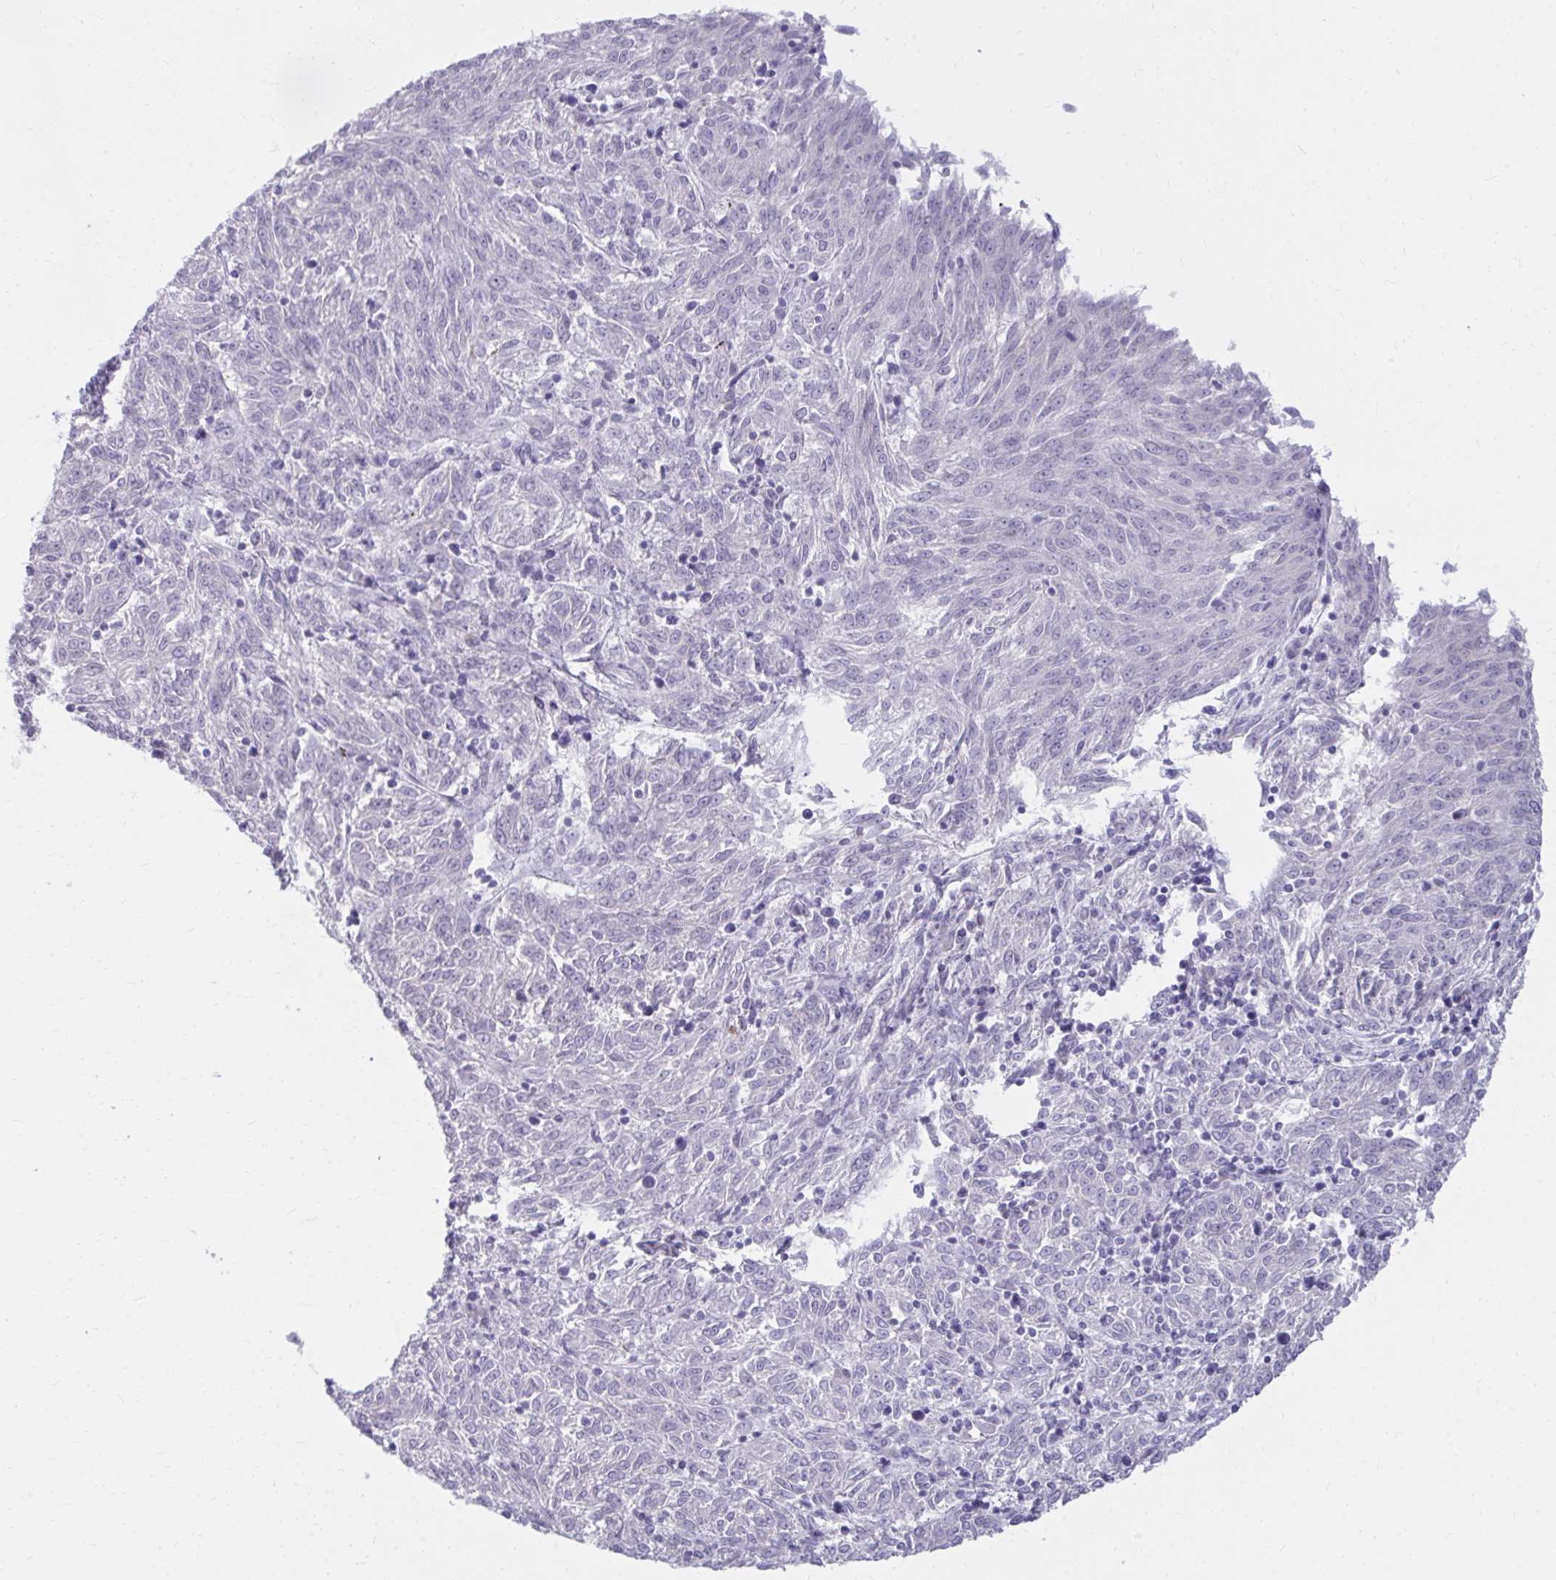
{"staining": {"intensity": "negative", "quantity": "none", "location": "none"}, "tissue": "melanoma", "cell_type": "Tumor cells", "image_type": "cancer", "snomed": [{"axis": "morphology", "description": "Malignant melanoma, NOS"}, {"axis": "topography", "description": "Skin"}], "caption": "Tumor cells are negative for brown protein staining in malignant melanoma.", "gene": "RAB6B", "patient": {"sex": "female", "age": 72}}